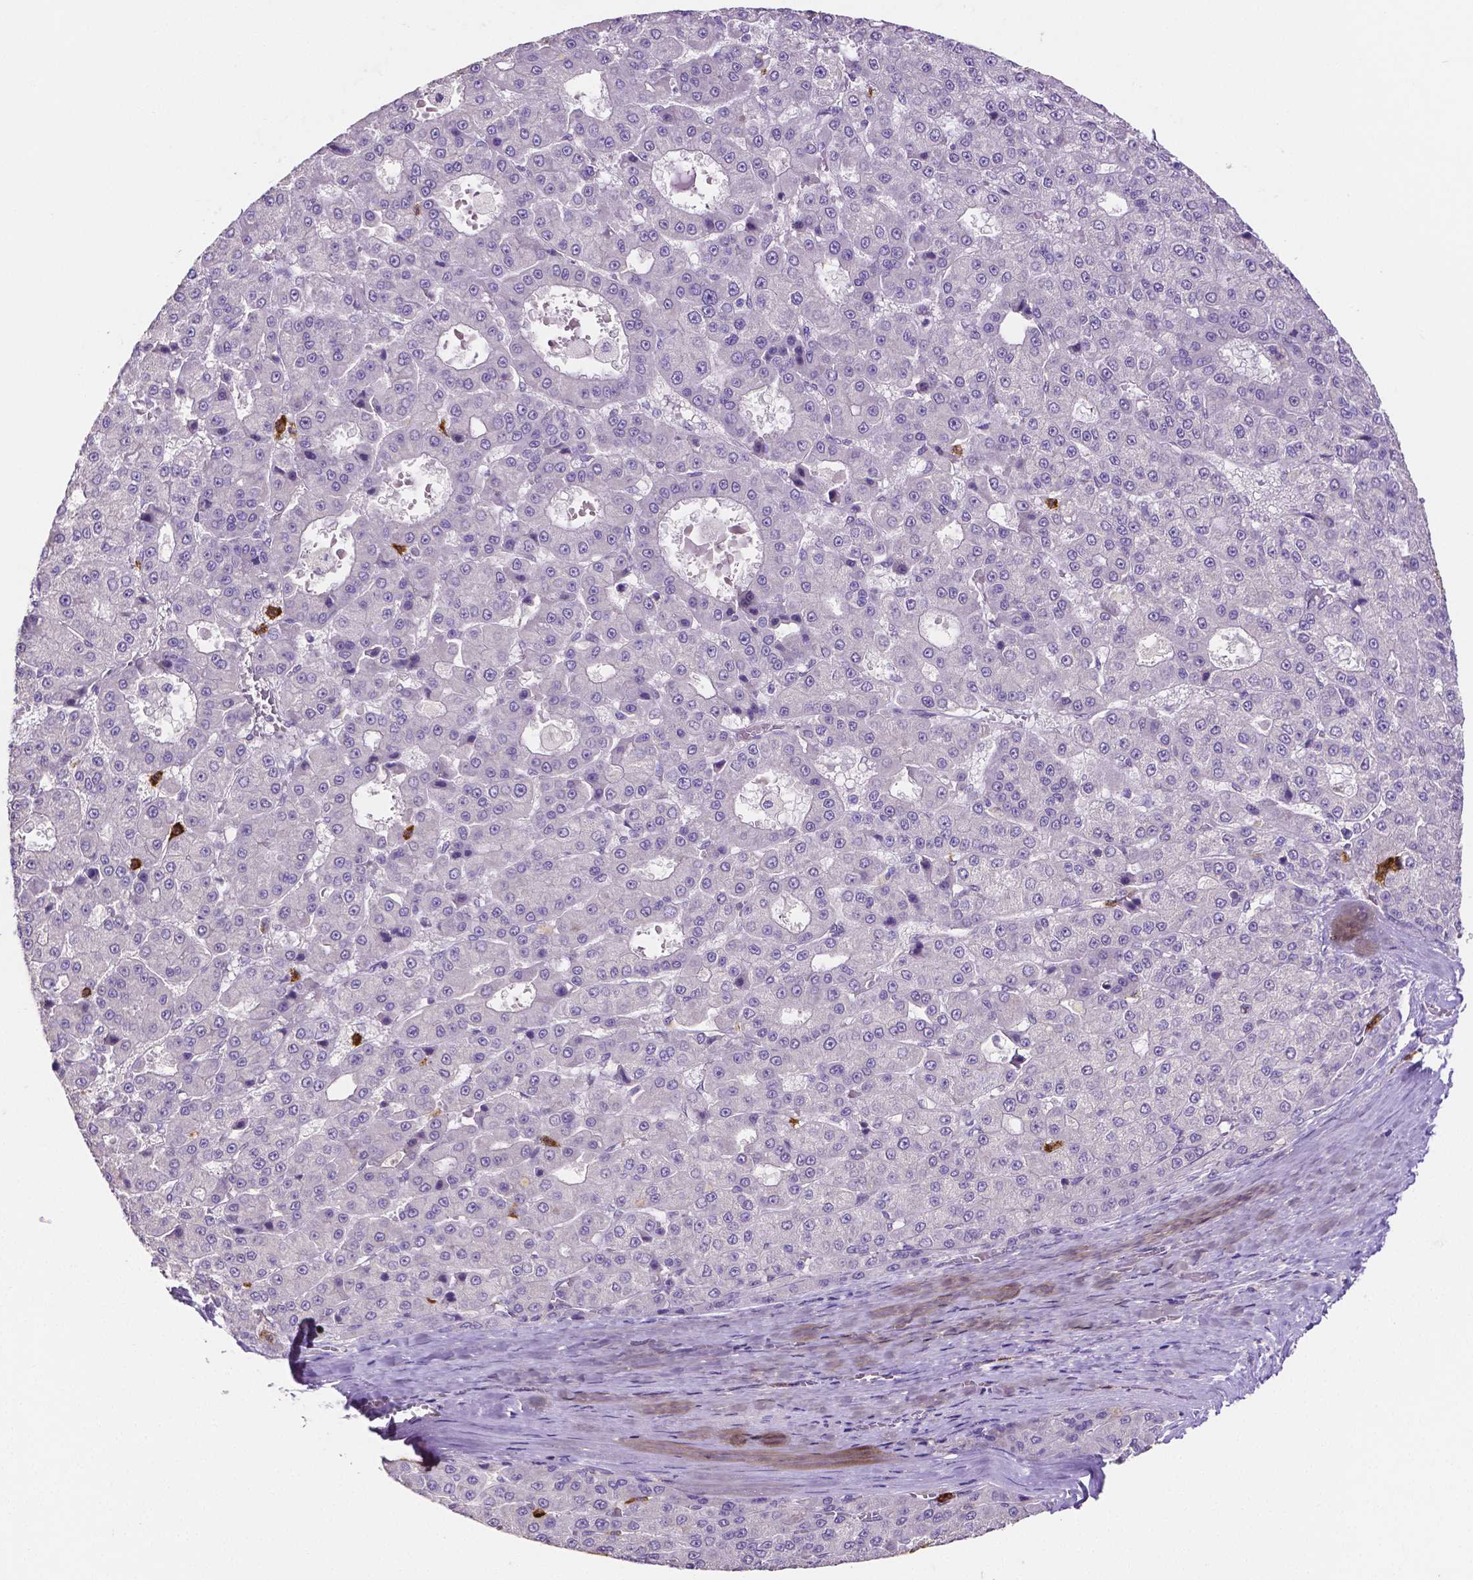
{"staining": {"intensity": "negative", "quantity": "none", "location": "none"}, "tissue": "liver cancer", "cell_type": "Tumor cells", "image_type": "cancer", "snomed": [{"axis": "morphology", "description": "Carcinoma, Hepatocellular, NOS"}, {"axis": "topography", "description": "Liver"}], "caption": "An image of liver hepatocellular carcinoma stained for a protein demonstrates no brown staining in tumor cells.", "gene": "MMP9", "patient": {"sex": "male", "age": 70}}